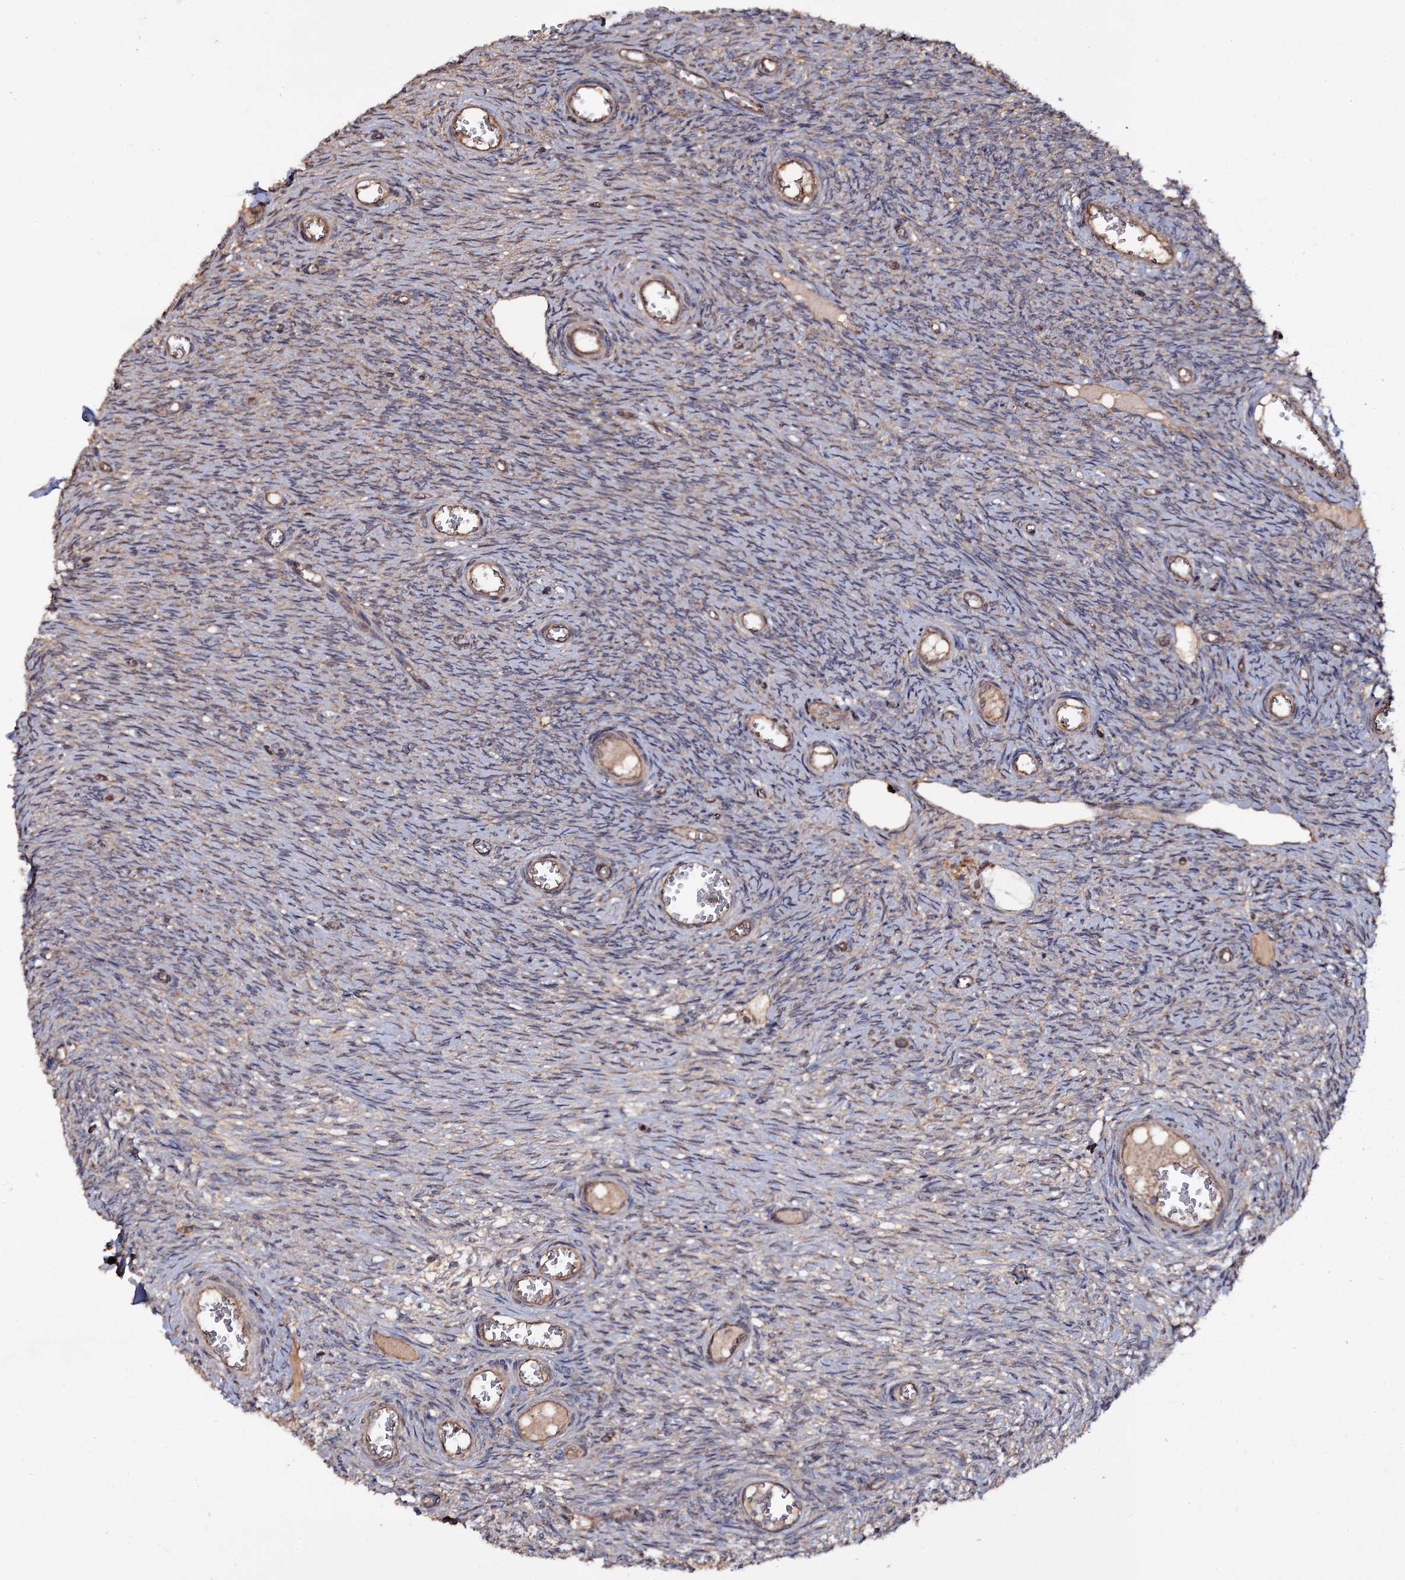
{"staining": {"intensity": "weak", "quantity": "25%-75%", "location": "cytoplasmic/membranous"}, "tissue": "ovary", "cell_type": "Ovarian stroma cells", "image_type": "normal", "snomed": [{"axis": "morphology", "description": "Normal tissue, NOS"}, {"axis": "topography", "description": "Ovary"}], "caption": "Ovary stained with a brown dye reveals weak cytoplasmic/membranous positive expression in approximately 25%-75% of ovarian stroma cells.", "gene": "TTC23", "patient": {"sex": "female", "age": 44}}